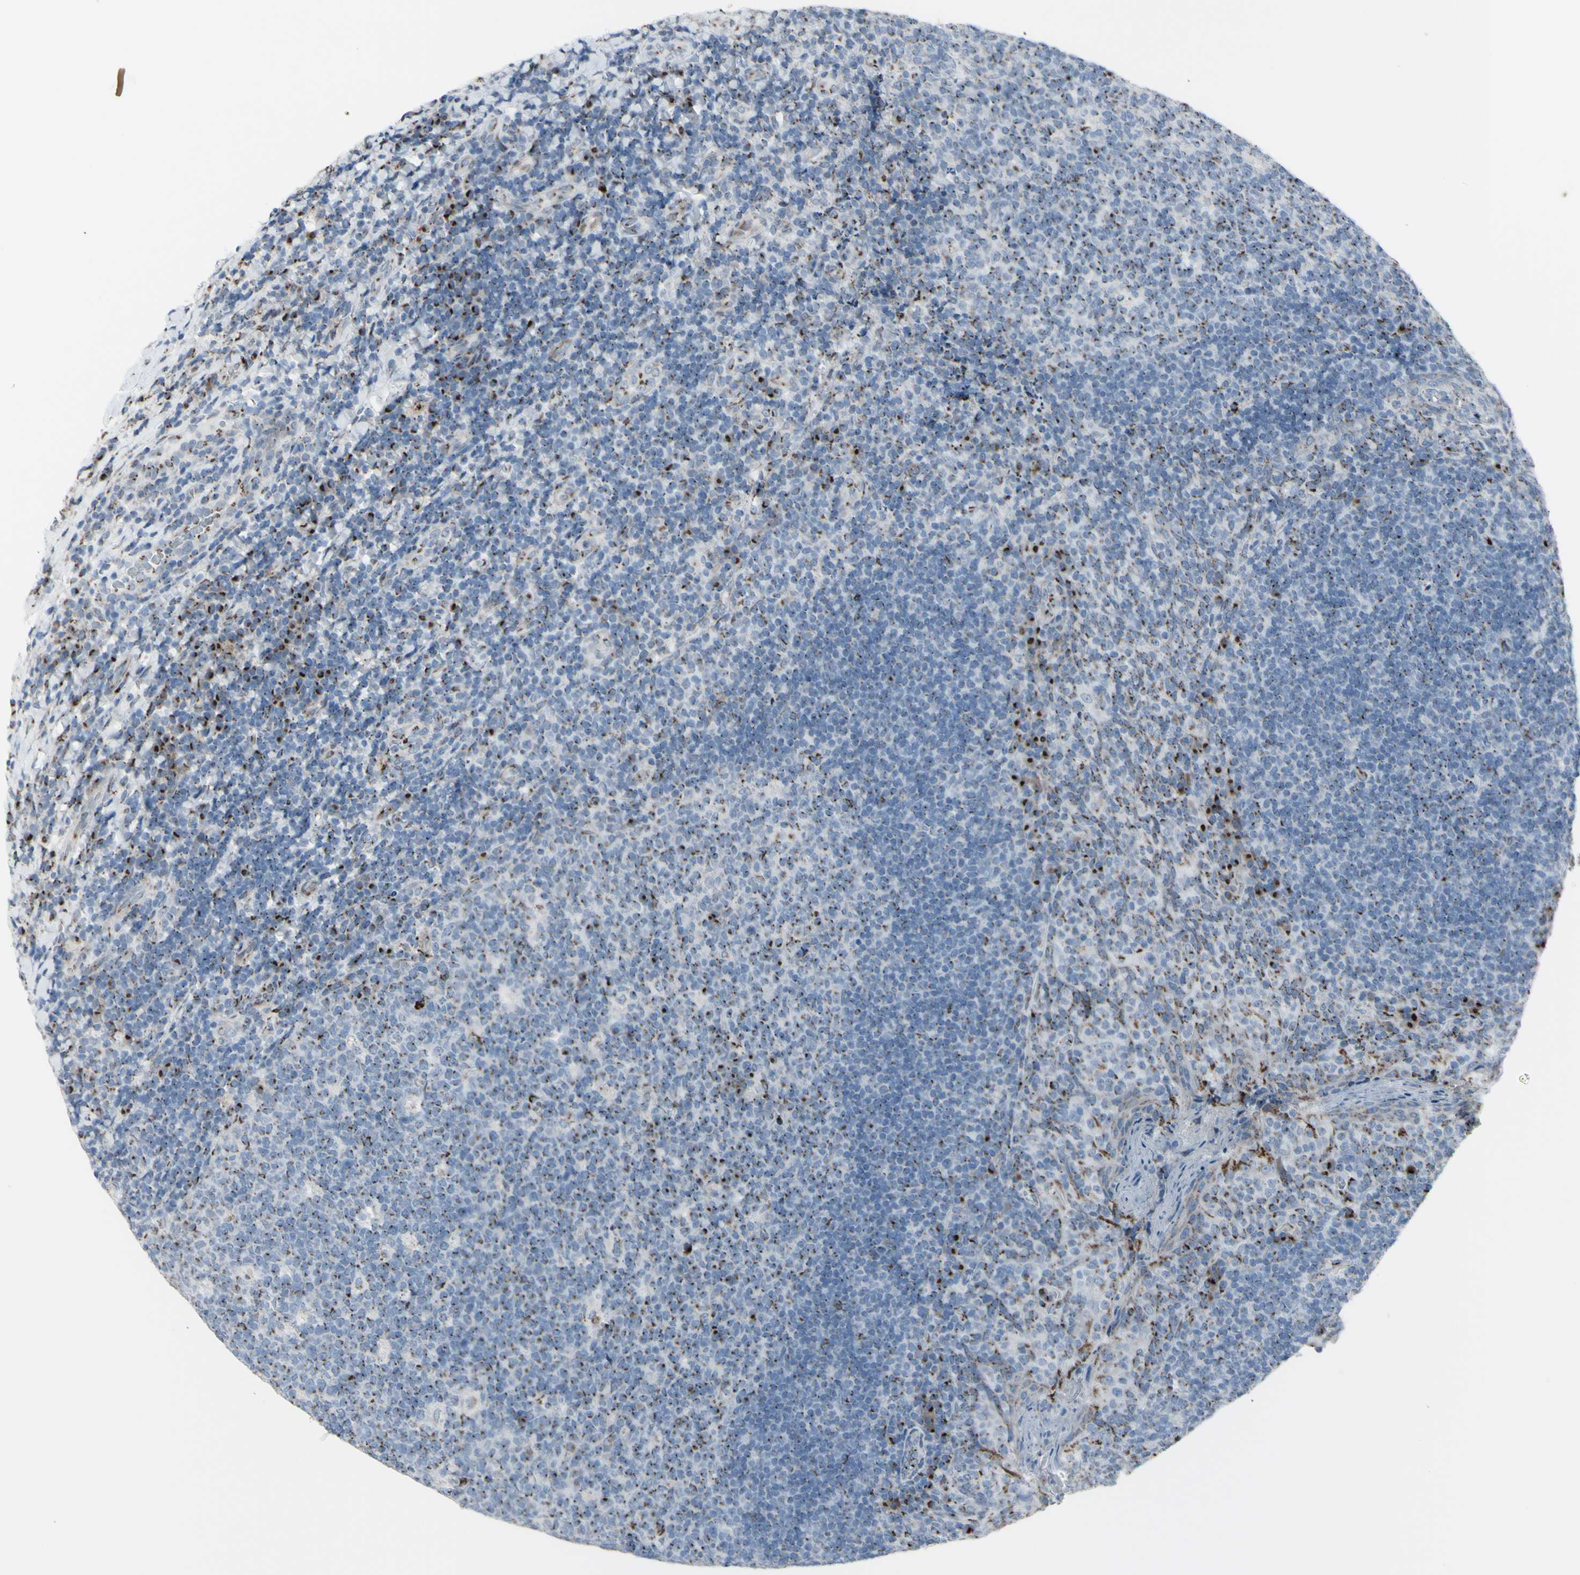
{"staining": {"intensity": "strong", "quantity": "25%-75%", "location": "cytoplasmic/membranous"}, "tissue": "tonsil", "cell_type": "Germinal center cells", "image_type": "normal", "snomed": [{"axis": "morphology", "description": "Normal tissue, NOS"}, {"axis": "topography", "description": "Tonsil"}], "caption": "Normal tonsil shows strong cytoplasmic/membranous staining in about 25%-75% of germinal center cells.", "gene": "GLG1", "patient": {"sex": "male", "age": 17}}